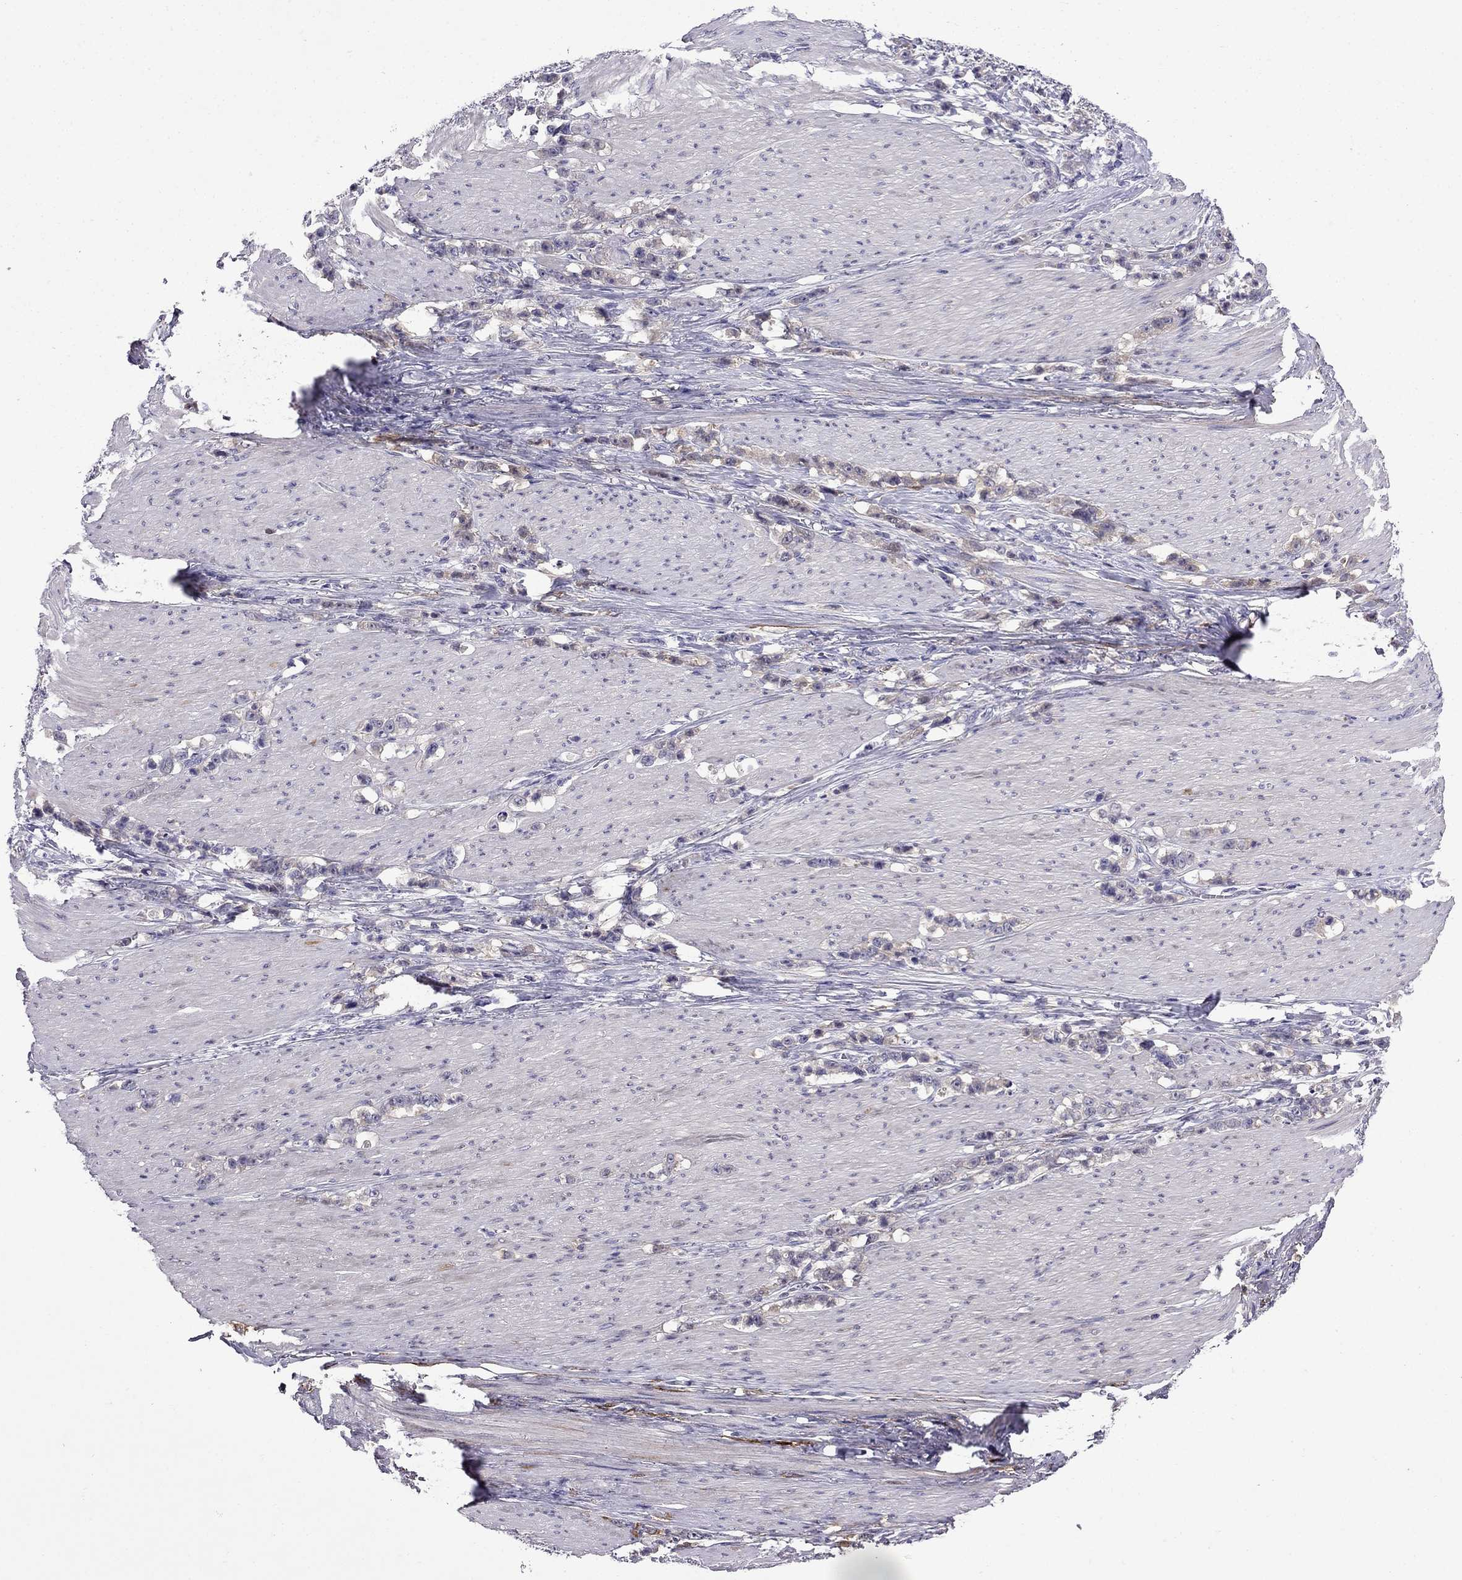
{"staining": {"intensity": "weak", "quantity": "25%-75%", "location": "cytoplasmic/membranous"}, "tissue": "stomach cancer", "cell_type": "Tumor cells", "image_type": "cancer", "snomed": [{"axis": "morphology", "description": "Adenocarcinoma, NOS"}, {"axis": "topography", "description": "Stomach, lower"}], "caption": "DAB immunohistochemical staining of stomach adenocarcinoma exhibits weak cytoplasmic/membranous protein expression in approximately 25%-75% of tumor cells. (Brightfield microscopy of DAB IHC at high magnification).", "gene": "PI16", "patient": {"sex": "male", "age": 88}}